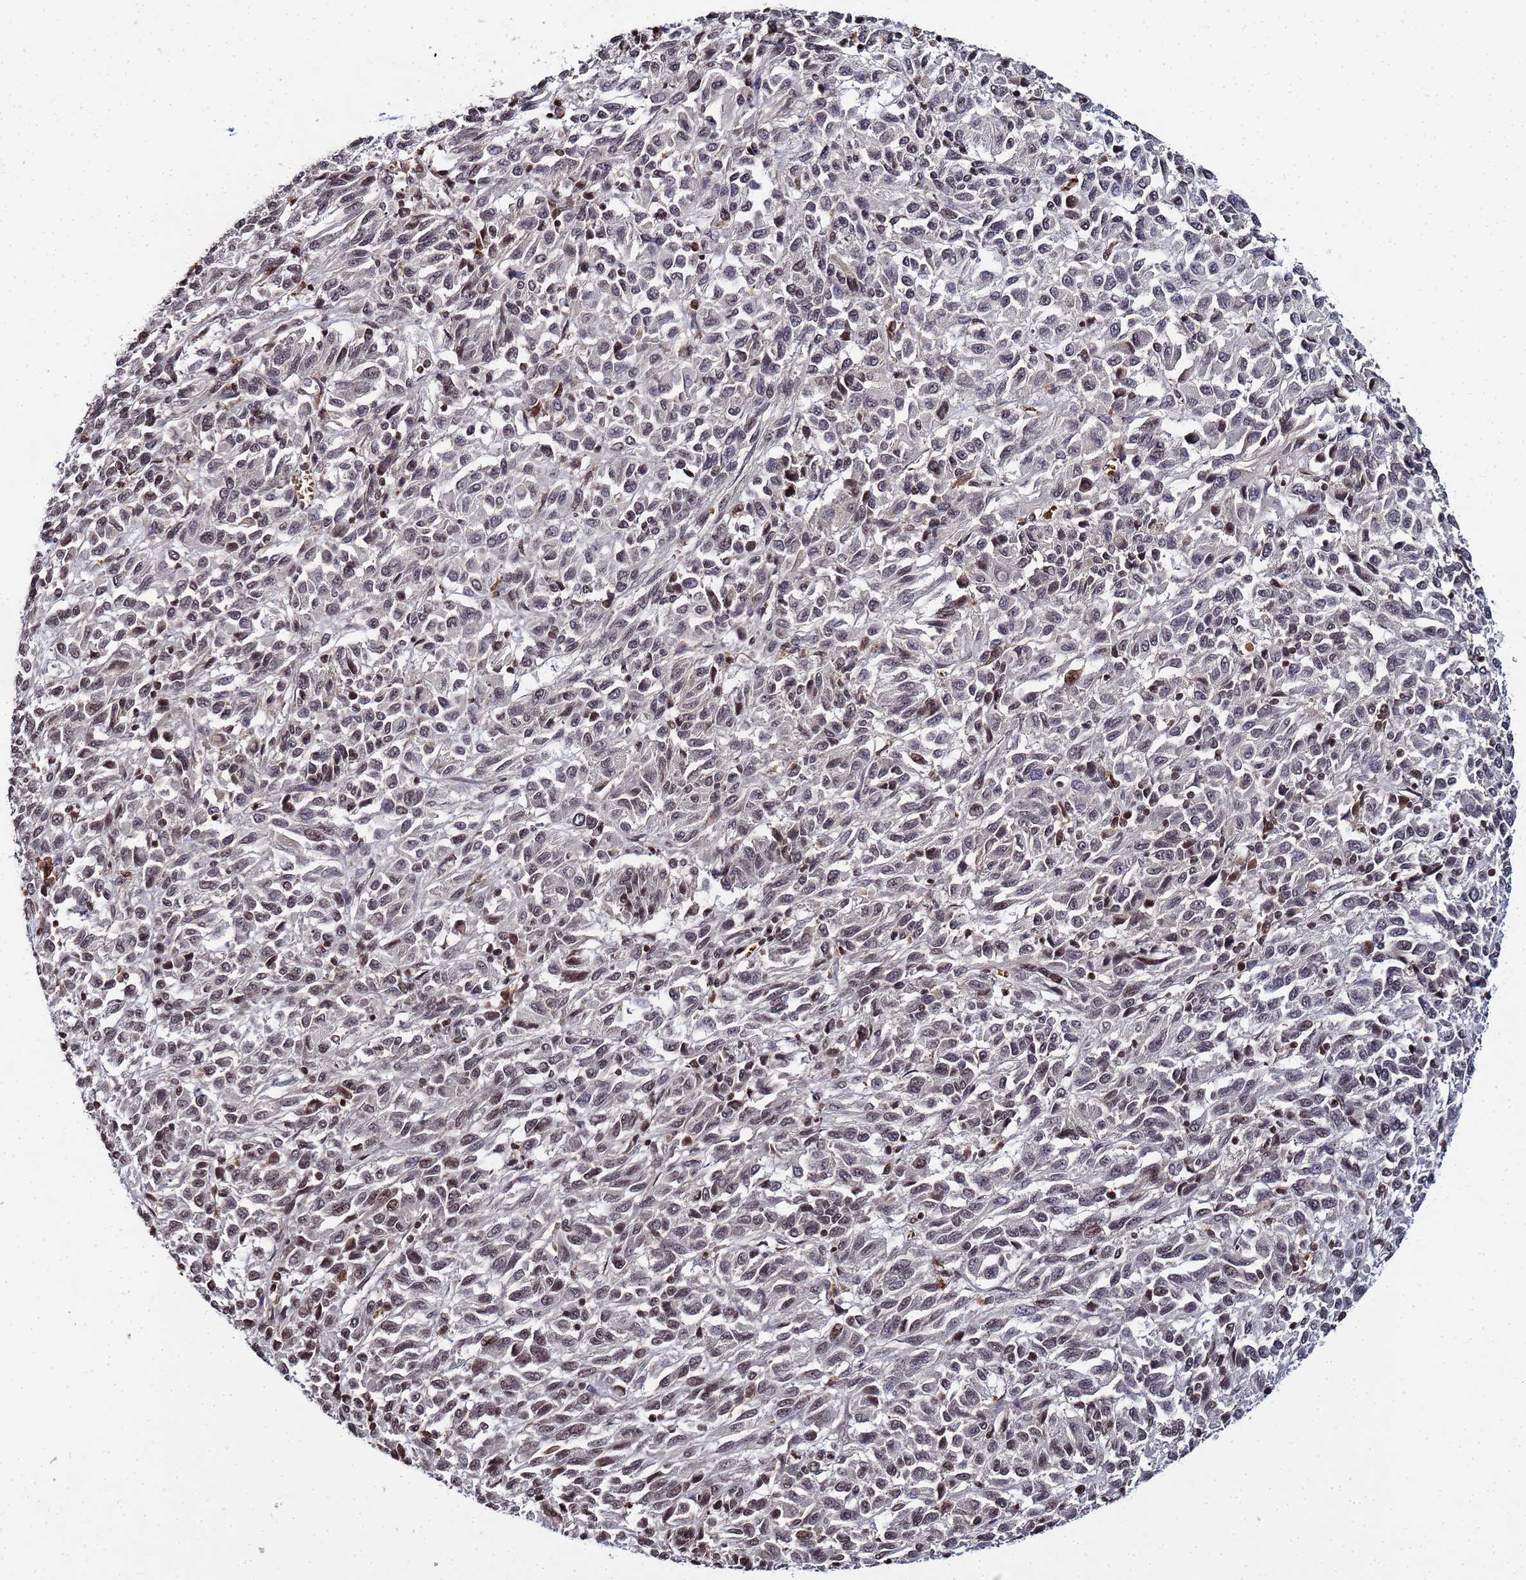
{"staining": {"intensity": "moderate", "quantity": "<25%", "location": "nuclear"}, "tissue": "melanoma", "cell_type": "Tumor cells", "image_type": "cancer", "snomed": [{"axis": "morphology", "description": "Malignant melanoma, Metastatic site"}, {"axis": "topography", "description": "Lung"}], "caption": "Moderate nuclear protein positivity is present in approximately <25% of tumor cells in melanoma.", "gene": "FZD4", "patient": {"sex": "male", "age": 64}}